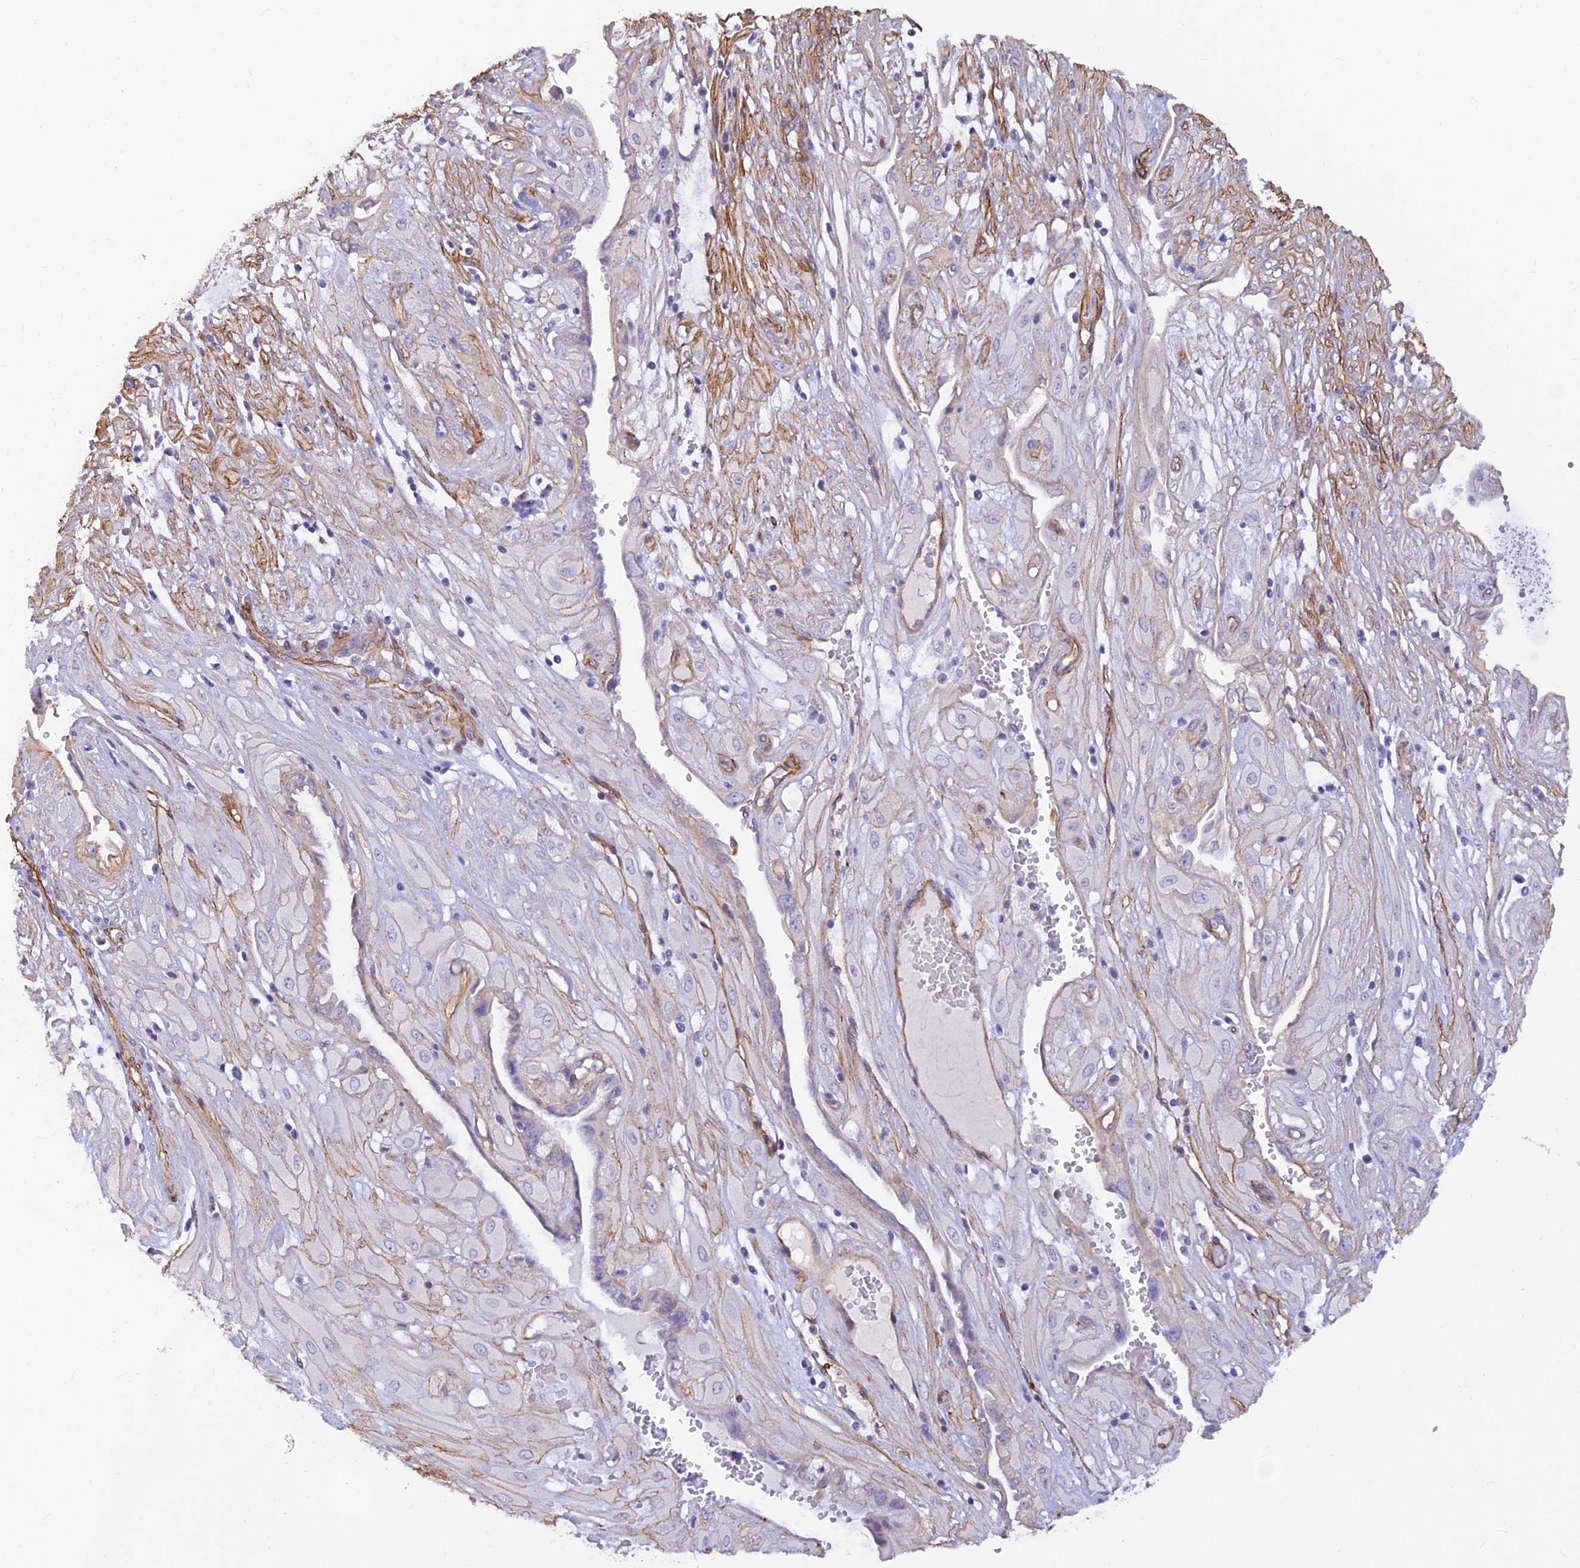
{"staining": {"intensity": "negative", "quantity": "none", "location": "none"}, "tissue": "cervical cancer", "cell_type": "Tumor cells", "image_type": "cancer", "snomed": [{"axis": "morphology", "description": "Squamous cell carcinoma, NOS"}, {"axis": "topography", "description": "Cervix"}], "caption": "Cervical cancer was stained to show a protein in brown. There is no significant positivity in tumor cells.", "gene": "ALDH1L2", "patient": {"sex": "female", "age": 36}}